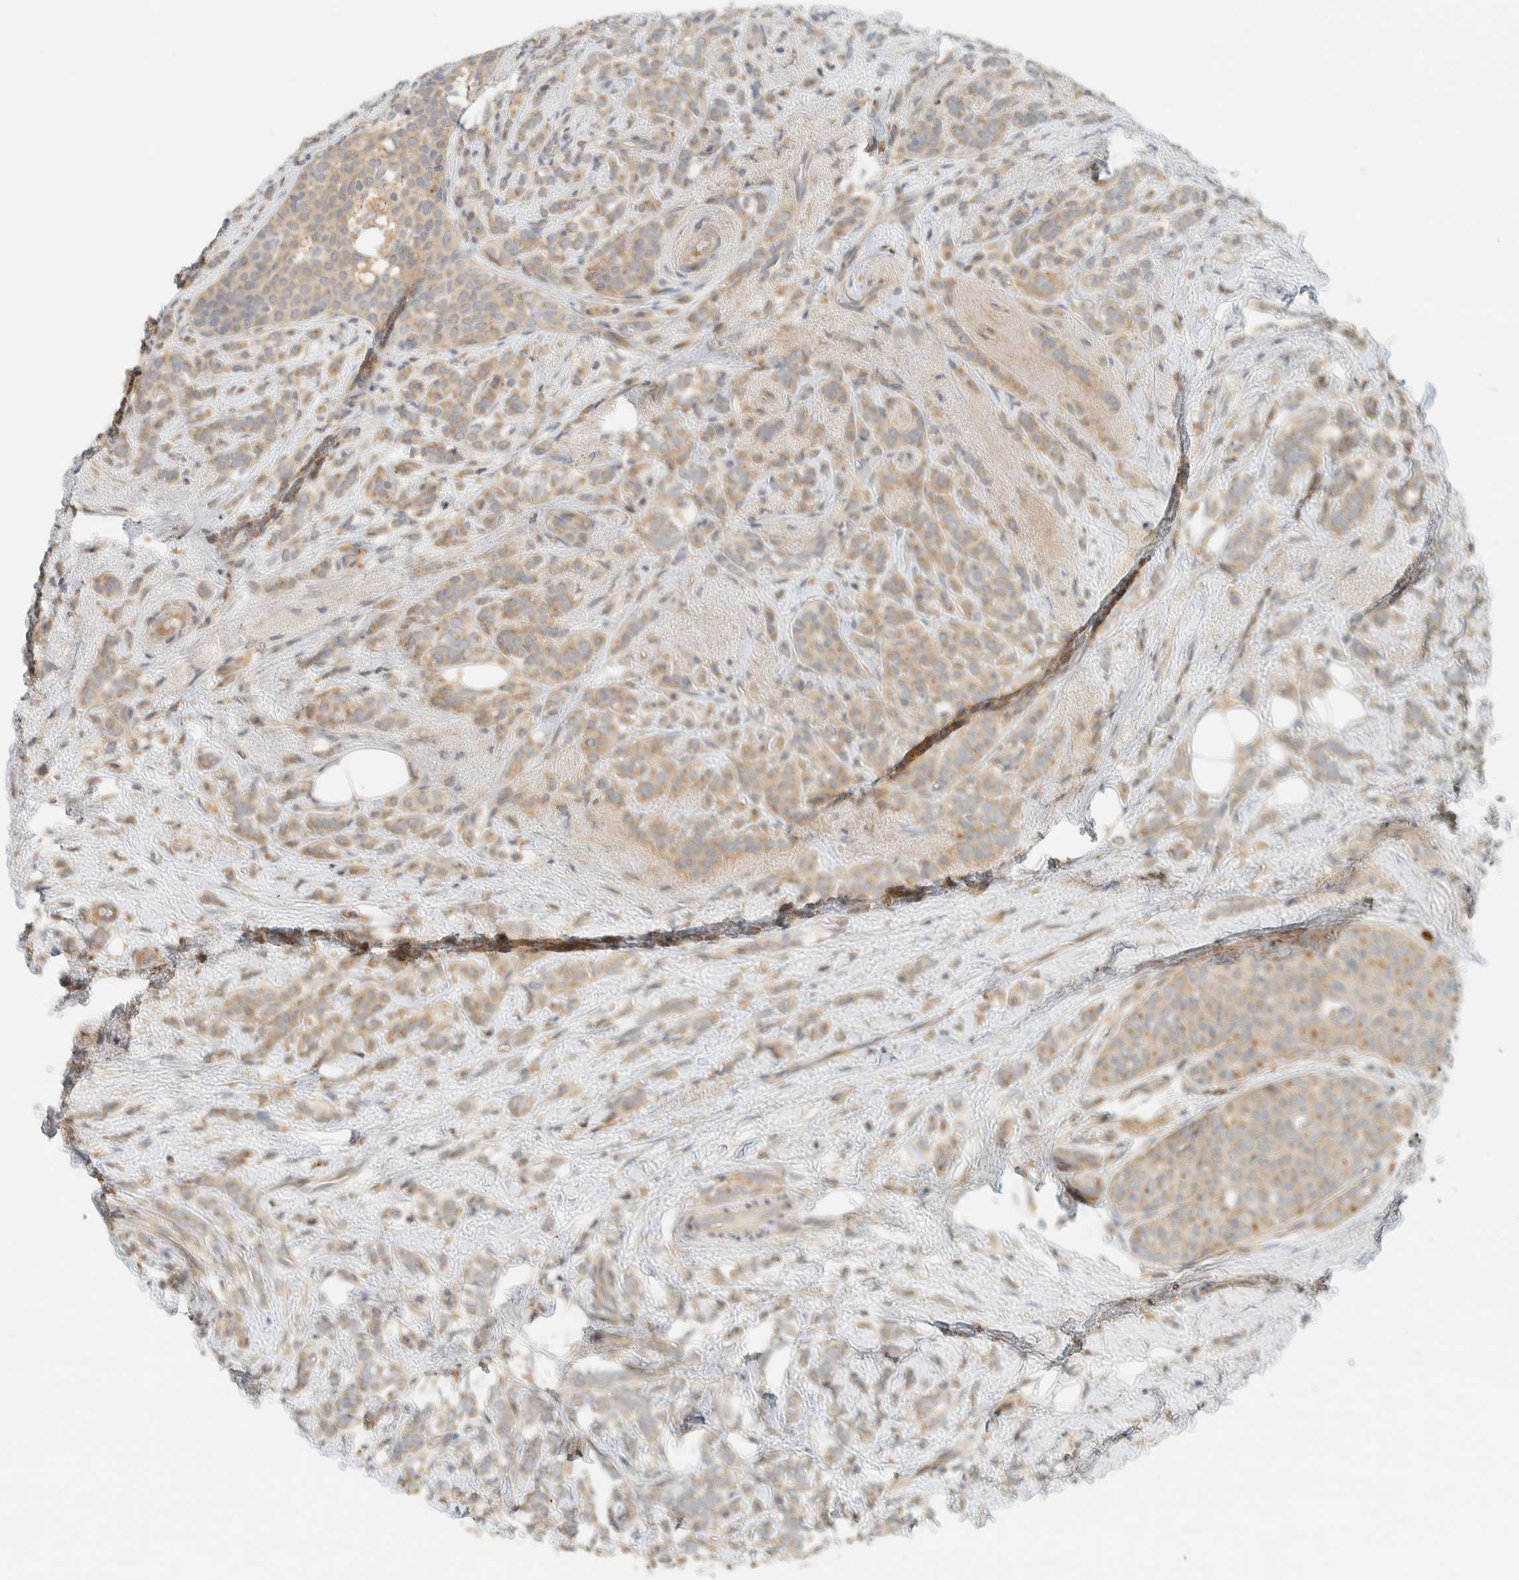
{"staining": {"intensity": "moderate", "quantity": ">75%", "location": "cytoplasmic/membranous"}, "tissue": "breast cancer", "cell_type": "Tumor cells", "image_type": "cancer", "snomed": [{"axis": "morphology", "description": "Lobular carcinoma"}, {"axis": "topography", "description": "Breast"}], "caption": "Immunohistochemical staining of breast lobular carcinoma demonstrates medium levels of moderate cytoplasmic/membranous protein staining in approximately >75% of tumor cells.", "gene": "CCDC171", "patient": {"sex": "female", "age": 50}}